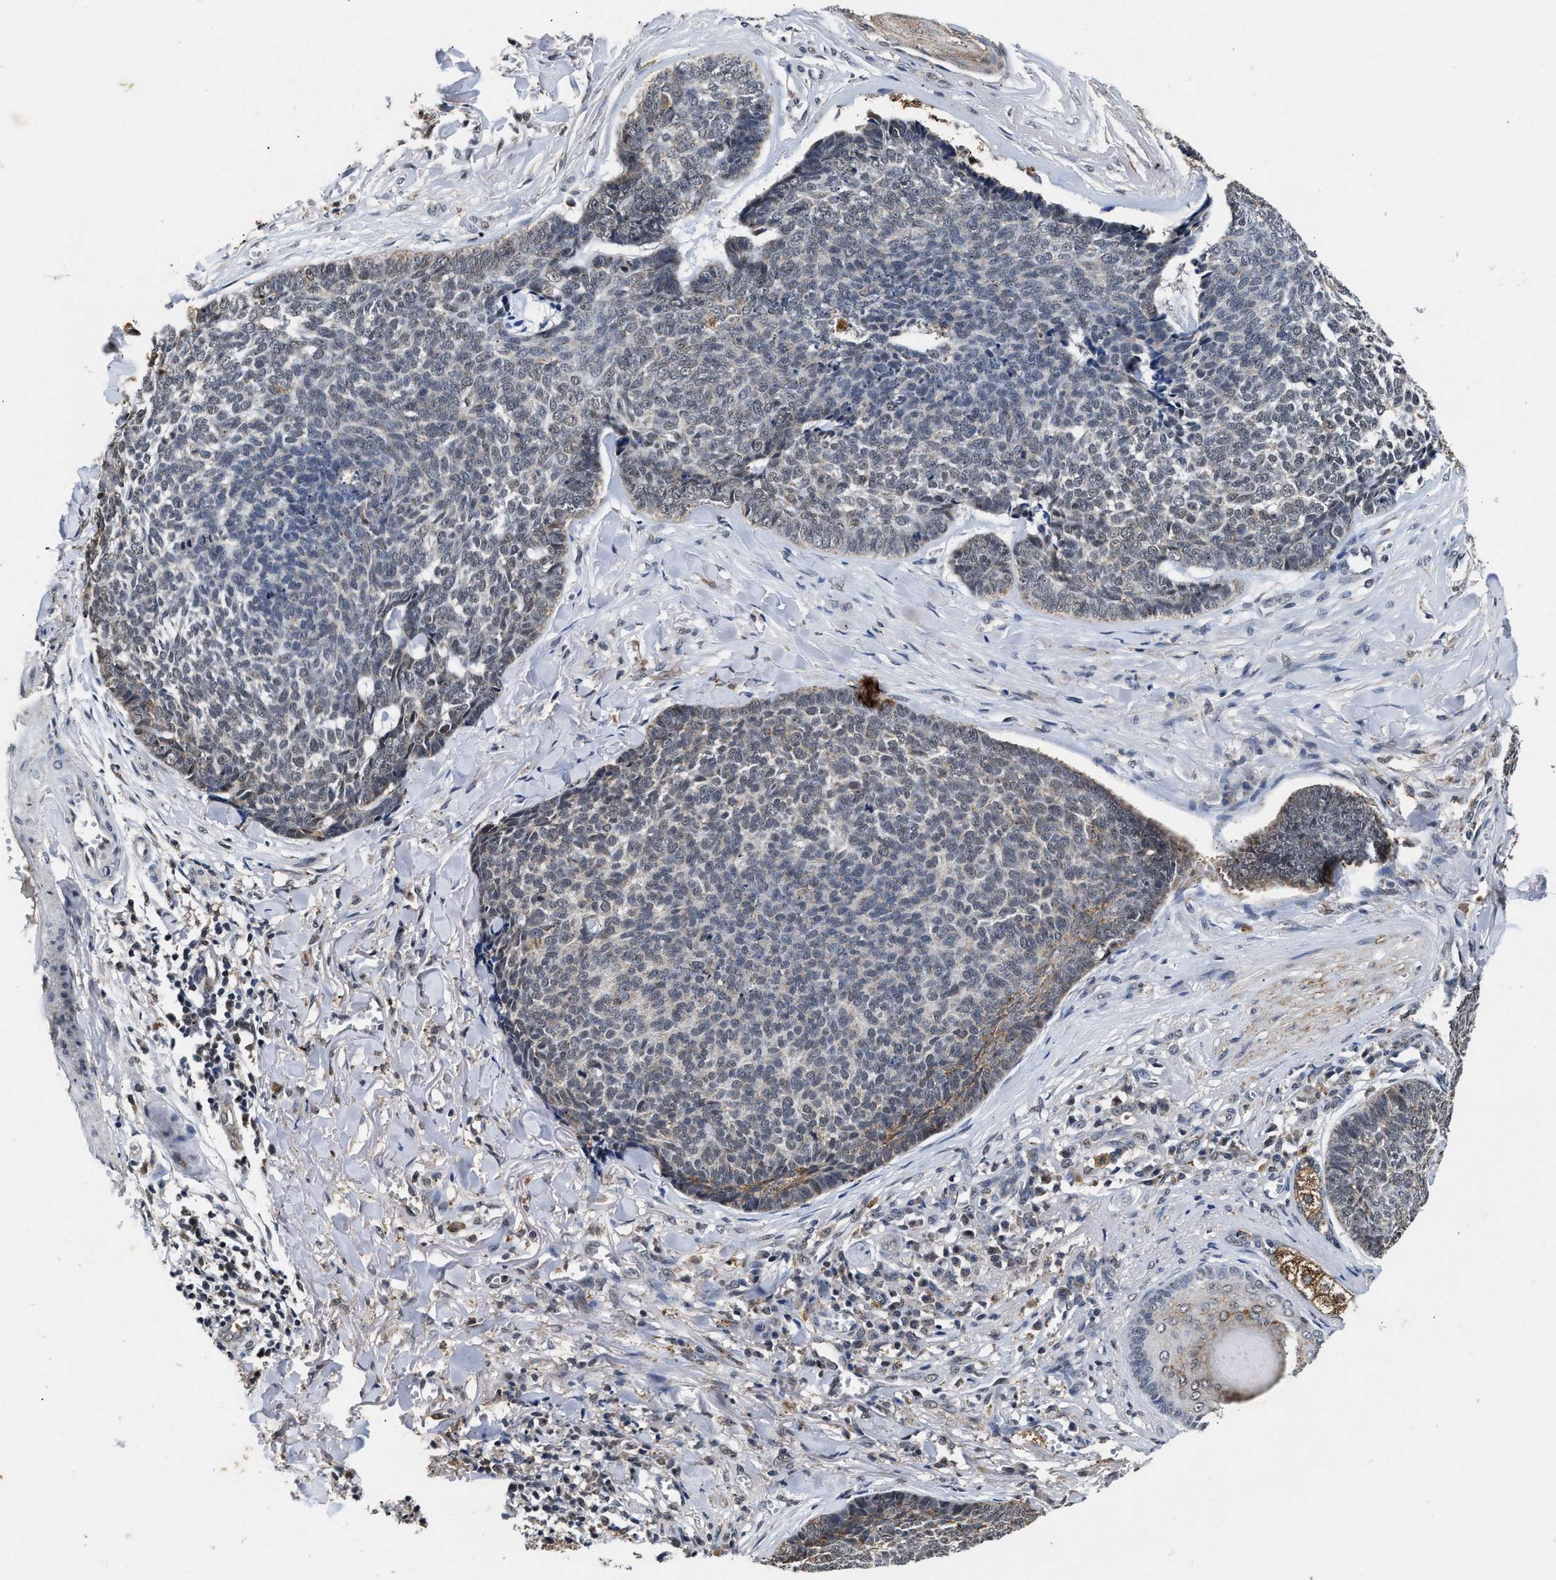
{"staining": {"intensity": "negative", "quantity": "none", "location": "none"}, "tissue": "skin cancer", "cell_type": "Tumor cells", "image_type": "cancer", "snomed": [{"axis": "morphology", "description": "Basal cell carcinoma"}, {"axis": "topography", "description": "Skin"}], "caption": "Tumor cells show no significant staining in skin basal cell carcinoma. (DAB (3,3'-diaminobenzidine) immunohistochemistry (IHC), high magnification).", "gene": "ACOX1", "patient": {"sex": "male", "age": 84}}